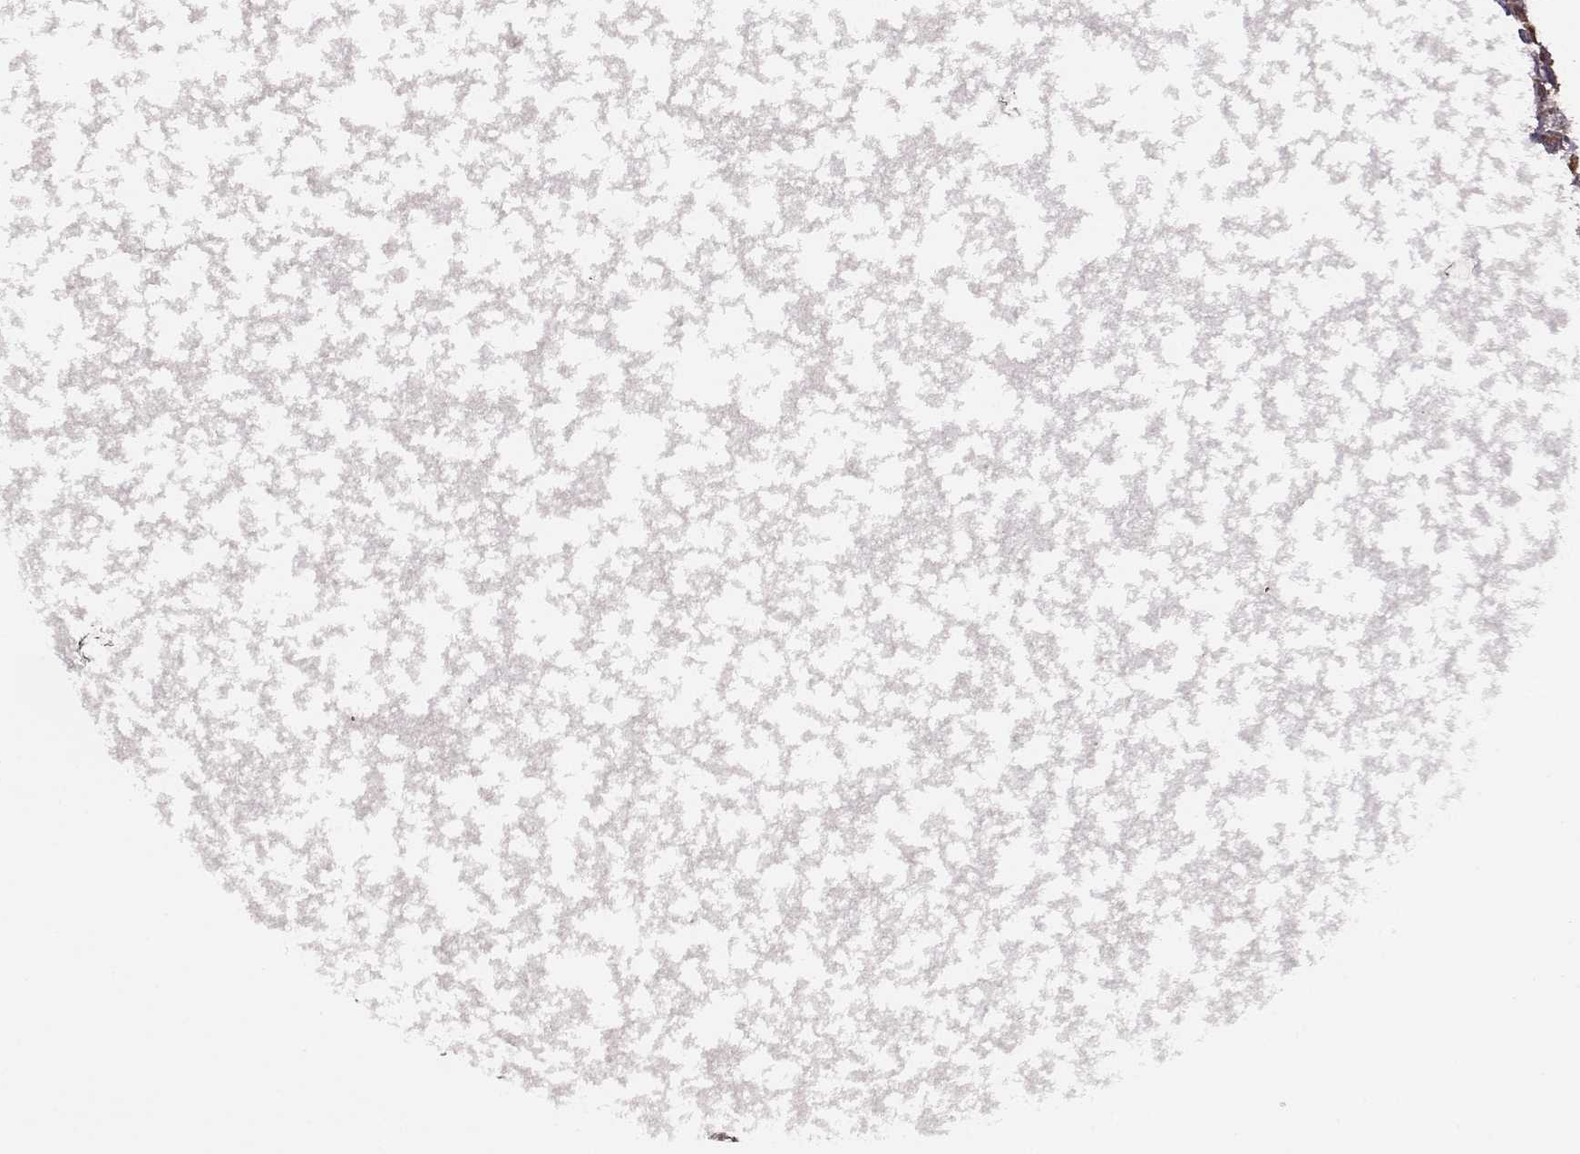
{"staining": {"intensity": "weak", "quantity": ">75%", "location": "cytoplasmic/membranous"}, "tissue": "testis cancer", "cell_type": "Tumor cells", "image_type": "cancer", "snomed": [{"axis": "morphology", "description": "Carcinoma, Embryonal, NOS"}, {"axis": "topography", "description": "Testis"}], "caption": "Tumor cells exhibit weak cytoplasmic/membranous staining in approximately >75% of cells in embryonal carcinoma (testis).", "gene": "YIPF5", "patient": {"sex": "male", "age": 26}}